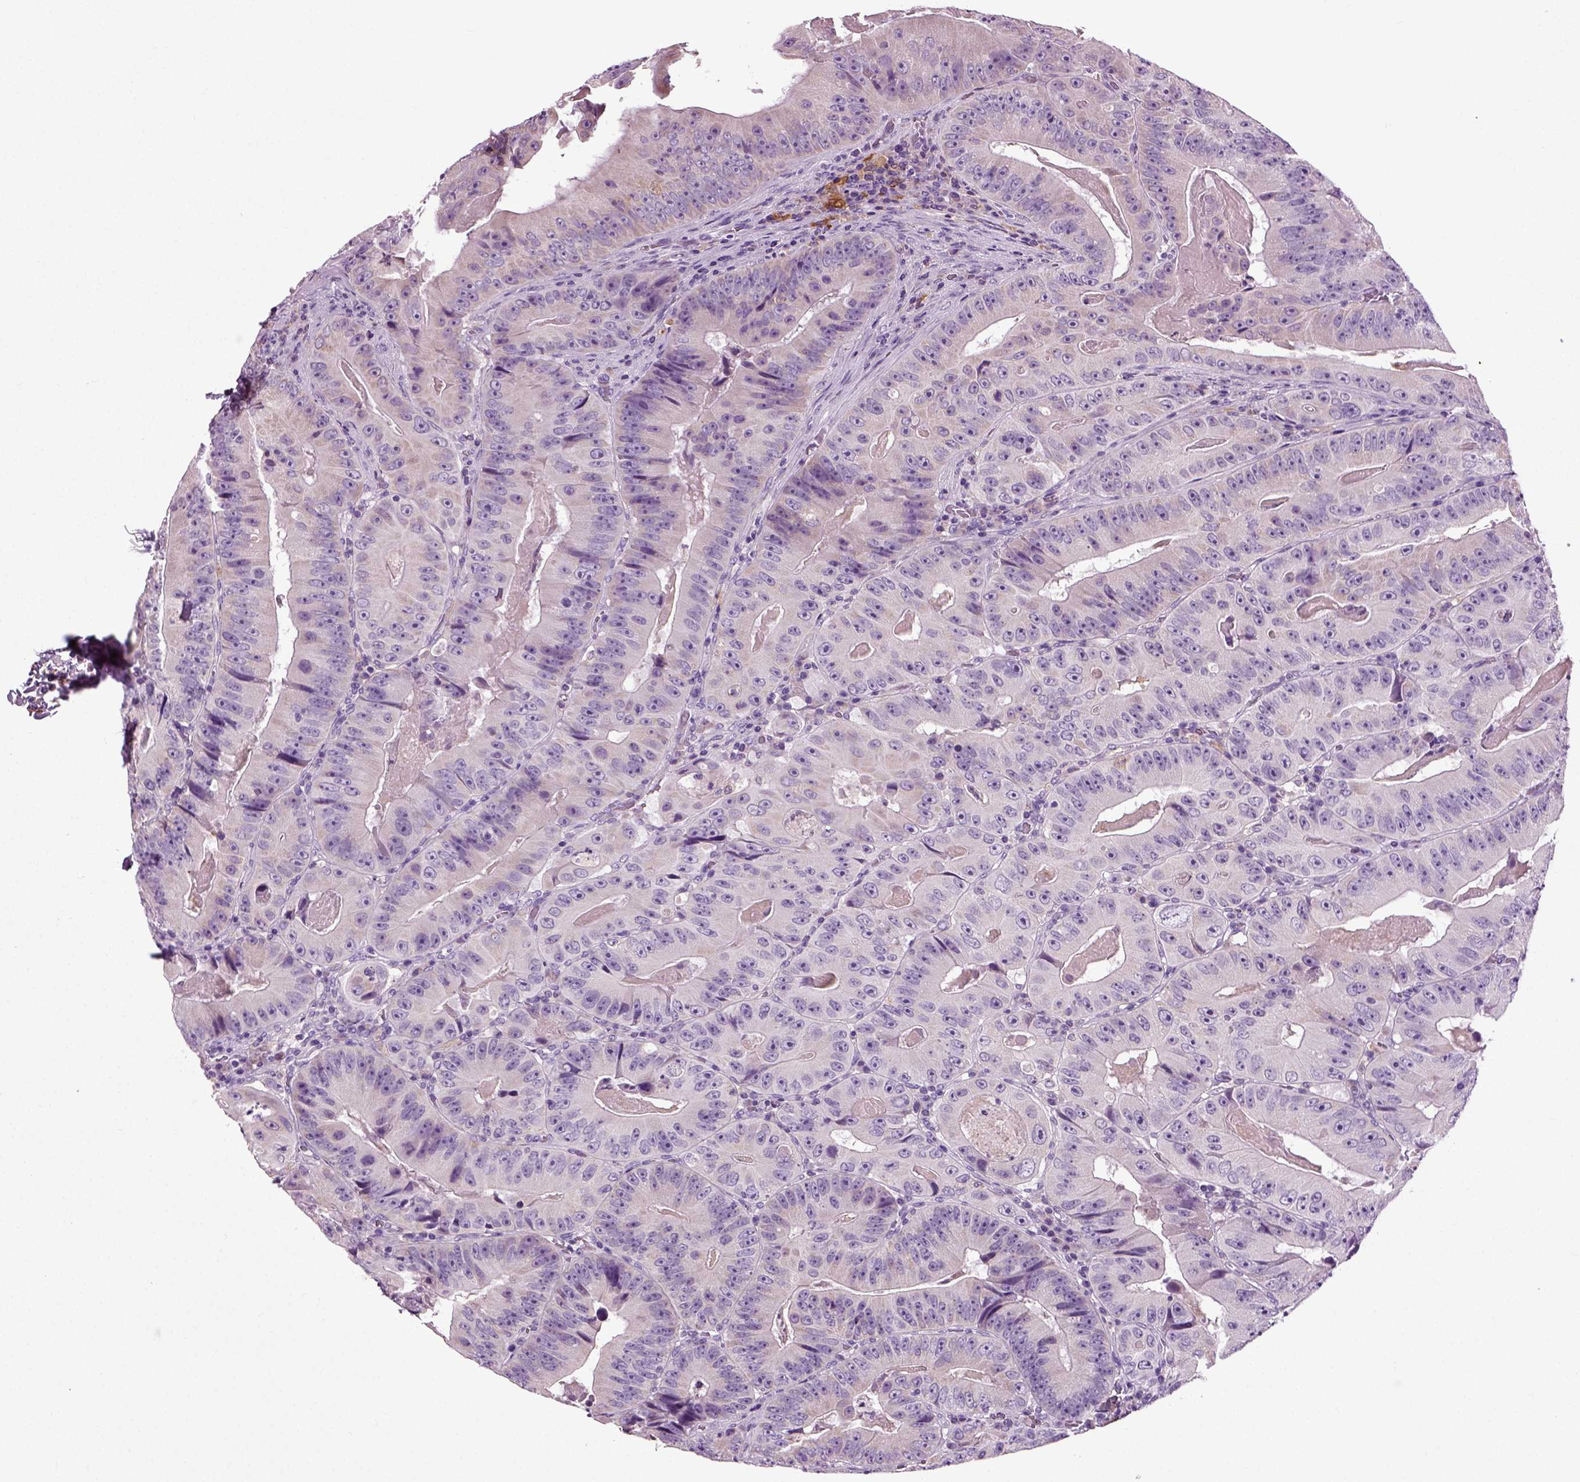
{"staining": {"intensity": "negative", "quantity": "none", "location": "none"}, "tissue": "colorectal cancer", "cell_type": "Tumor cells", "image_type": "cancer", "snomed": [{"axis": "morphology", "description": "Adenocarcinoma, NOS"}, {"axis": "topography", "description": "Colon"}], "caption": "Immunohistochemistry (IHC) histopathology image of human colorectal cancer (adenocarcinoma) stained for a protein (brown), which exhibits no positivity in tumor cells.", "gene": "DNAH10", "patient": {"sex": "female", "age": 86}}